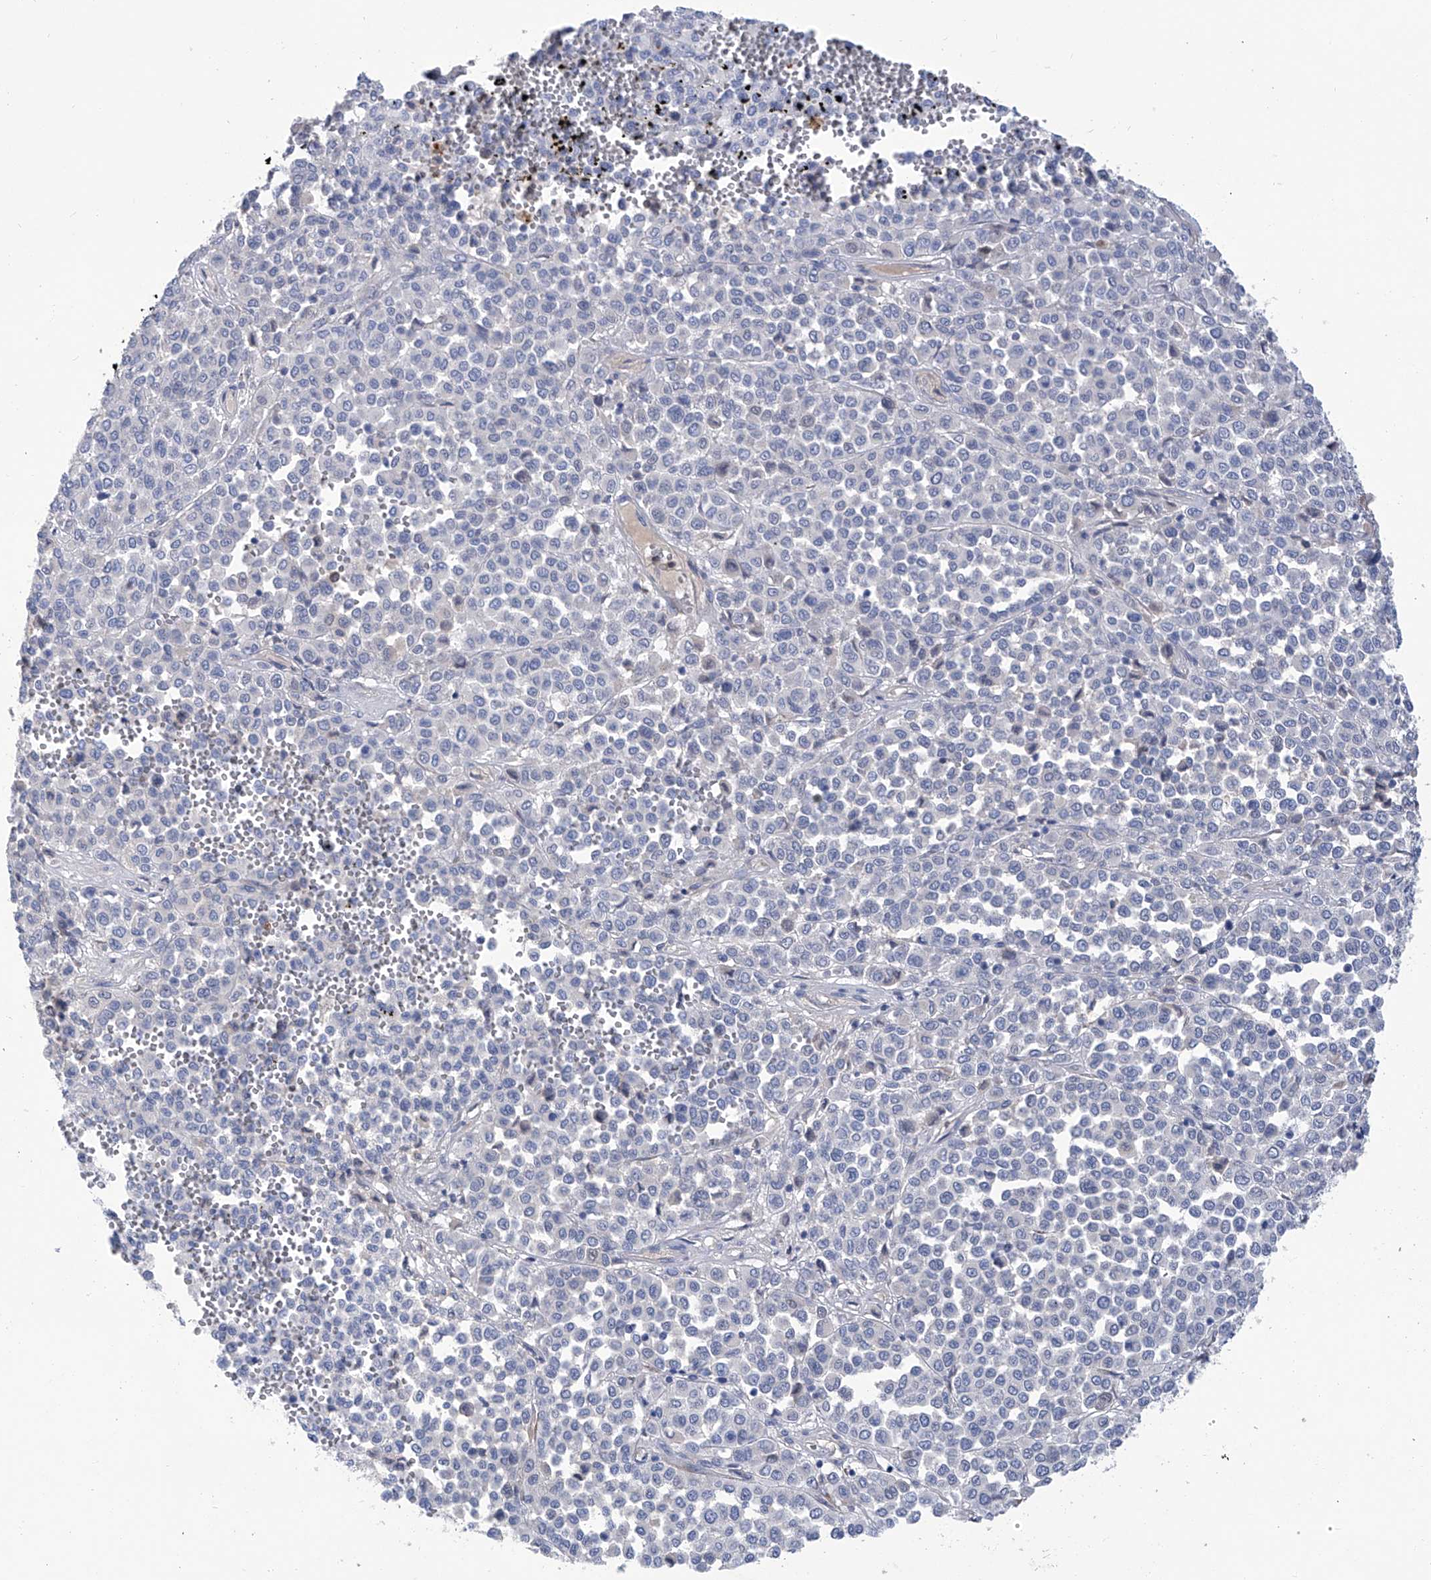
{"staining": {"intensity": "negative", "quantity": "none", "location": "none"}, "tissue": "melanoma", "cell_type": "Tumor cells", "image_type": "cancer", "snomed": [{"axis": "morphology", "description": "Malignant melanoma, Metastatic site"}, {"axis": "topography", "description": "Pancreas"}], "caption": "Immunohistochemistry of human malignant melanoma (metastatic site) shows no expression in tumor cells.", "gene": "PHF20", "patient": {"sex": "female", "age": 30}}